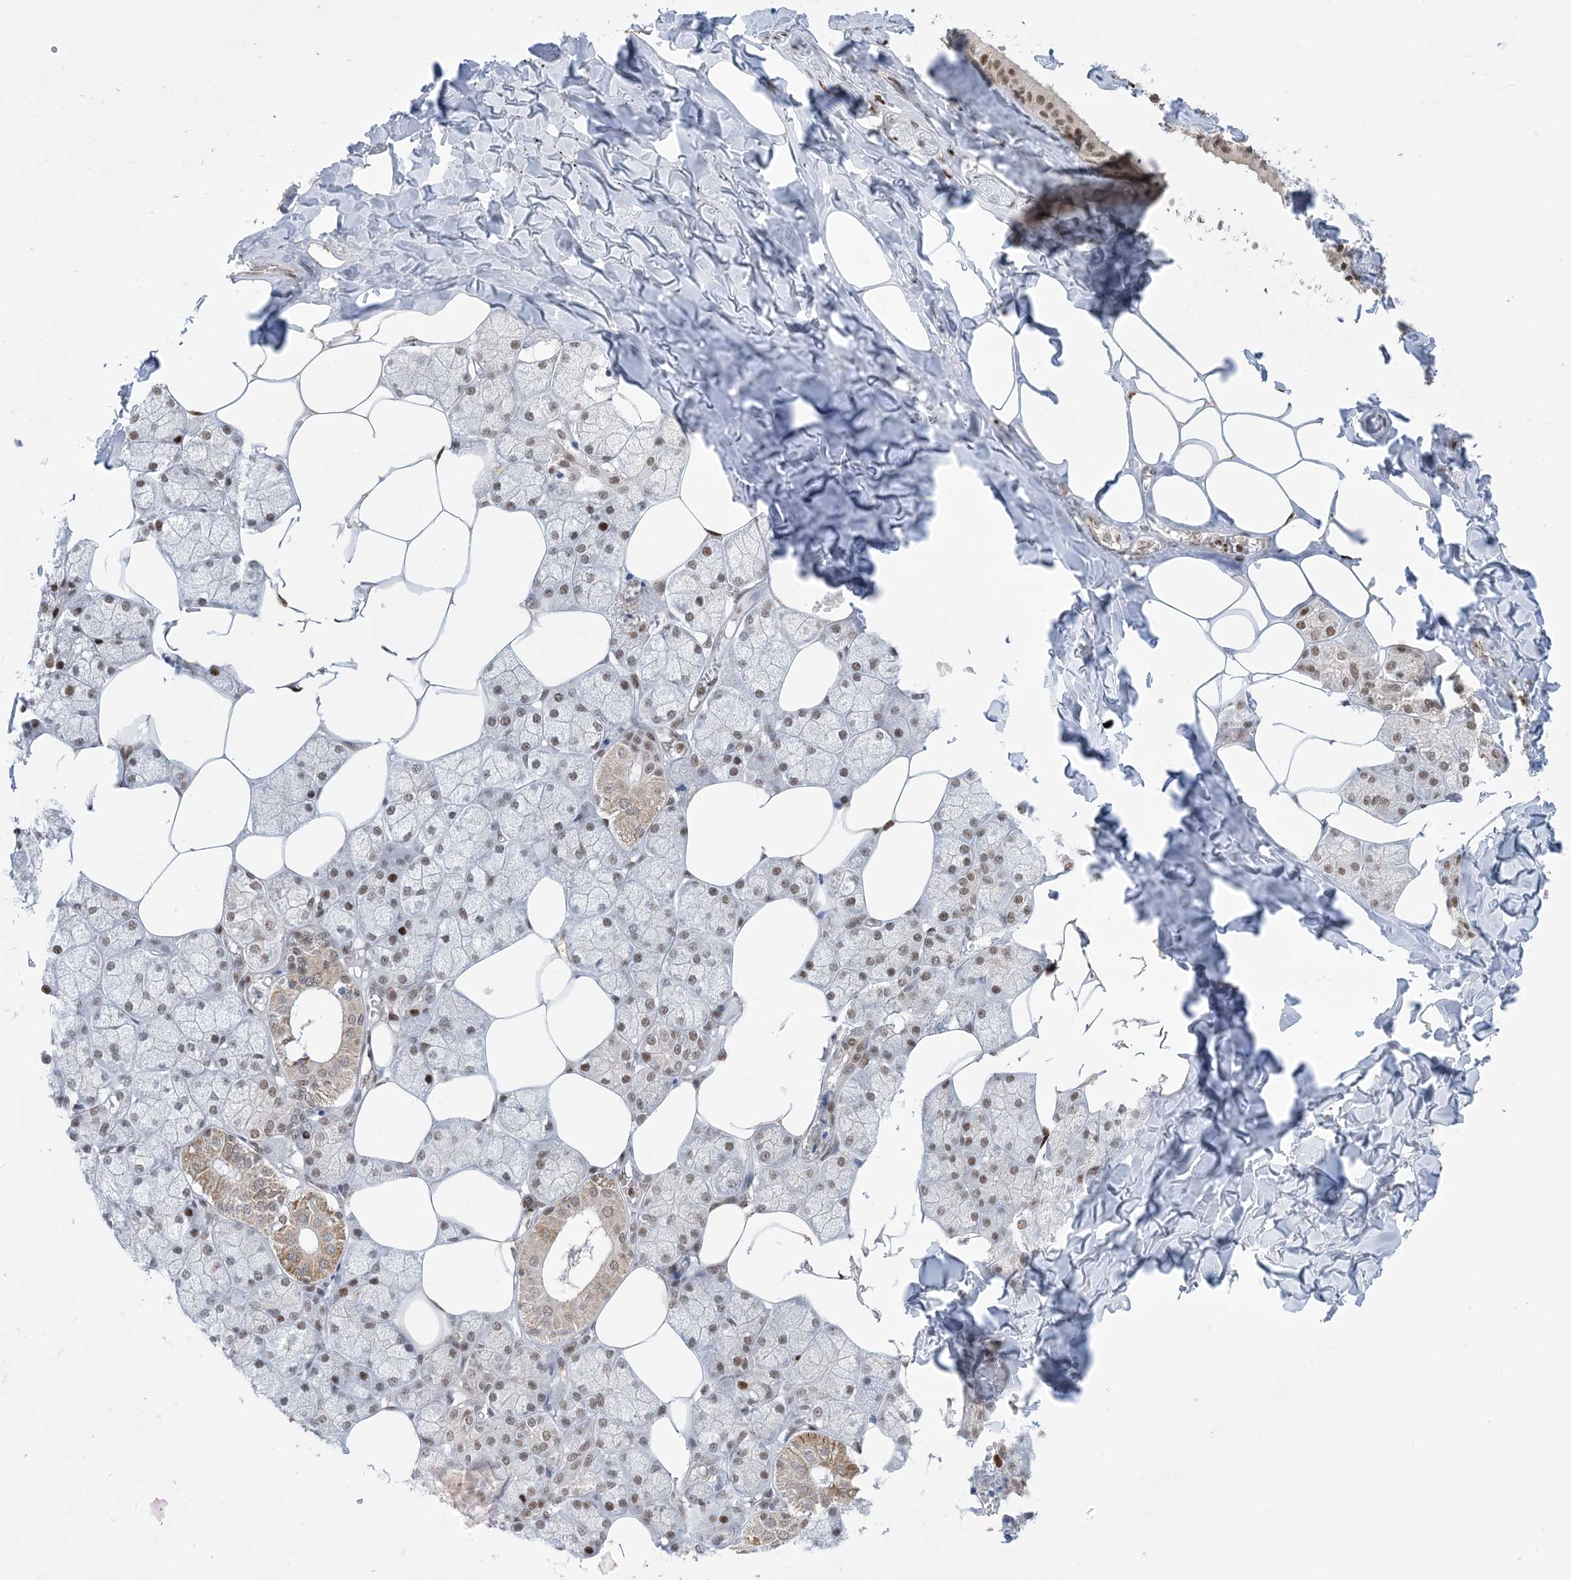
{"staining": {"intensity": "strong", "quantity": "25%-75%", "location": "cytoplasmic/membranous,nuclear"}, "tissue": "salivary gland", "cell_type": "Glandular cells", "image_type": "normal", "snomed": [{"axis": "morphology", "description": "Normal tissue, NOS"}, {"axis": "topography", "description": "Salivary gland"}], "caption": "A brown stain labels strong cytoplasmic/membranous,nuclear expression of a protein in glandular cells of unremarkable human salivary gland. Immunohistochemistry (ihc) stains the protein in brown and the nuclei are stained blue.", "gene": "TFPT", "patient": {"sex": "male", "age": 62}}